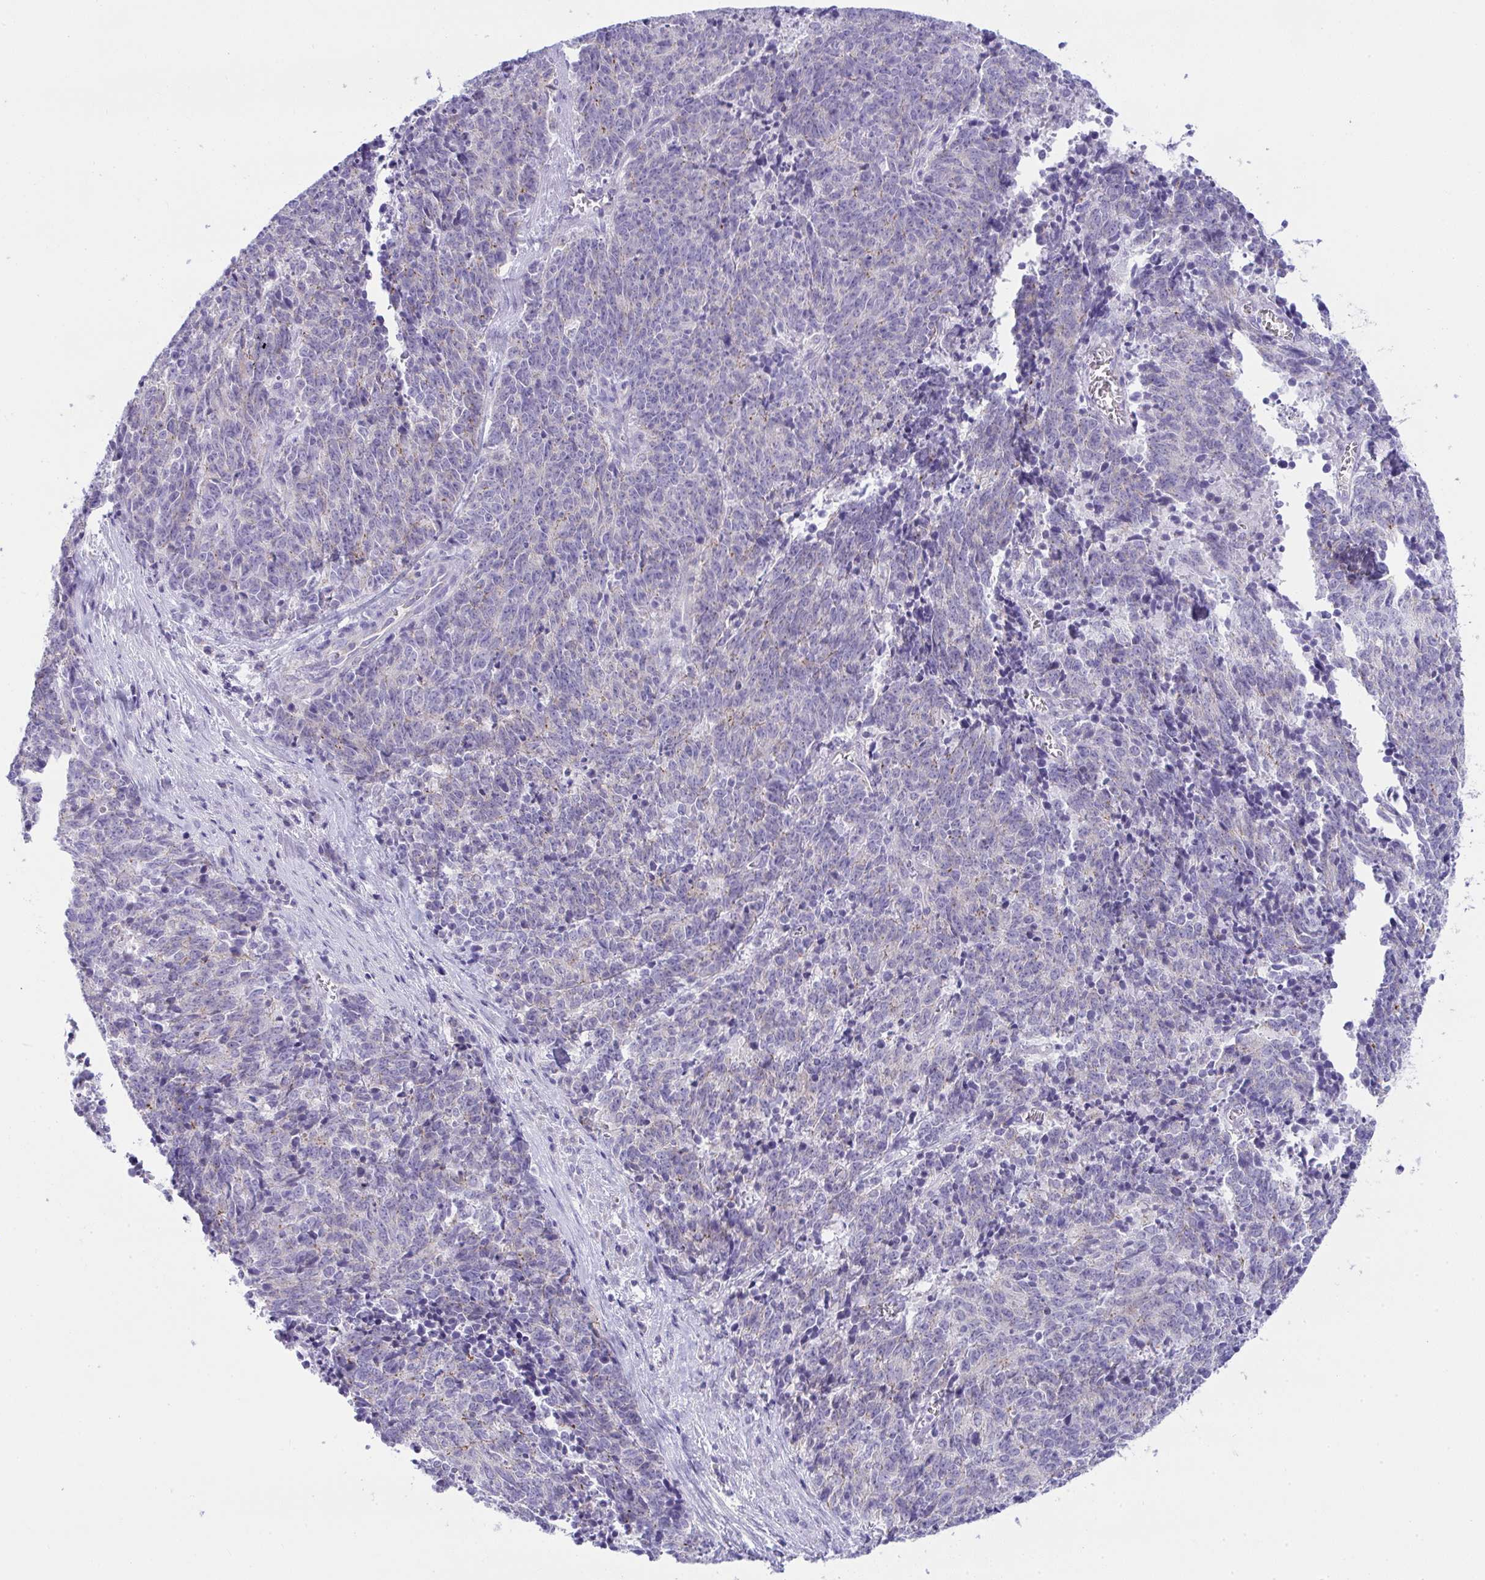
{"staining": {"intensity": "negative", "quantity": "none", "location": "none"}, "tissue": "cervical cancer", "cell_type": "Tumor cells", "image_type": "cancer", "snomed": [{"axis": "morphology", "description": "Squamous cell carcinoma, NOS"}, {"axis": "topography", "description": "Cervix"}], "caption": "Histopathology image shows no significant protein positivity in tumor cells of cervical squamous cell carcinoma.", "gene": "PLA2G12B", "patient": {"sex": "female", "age": 29}}